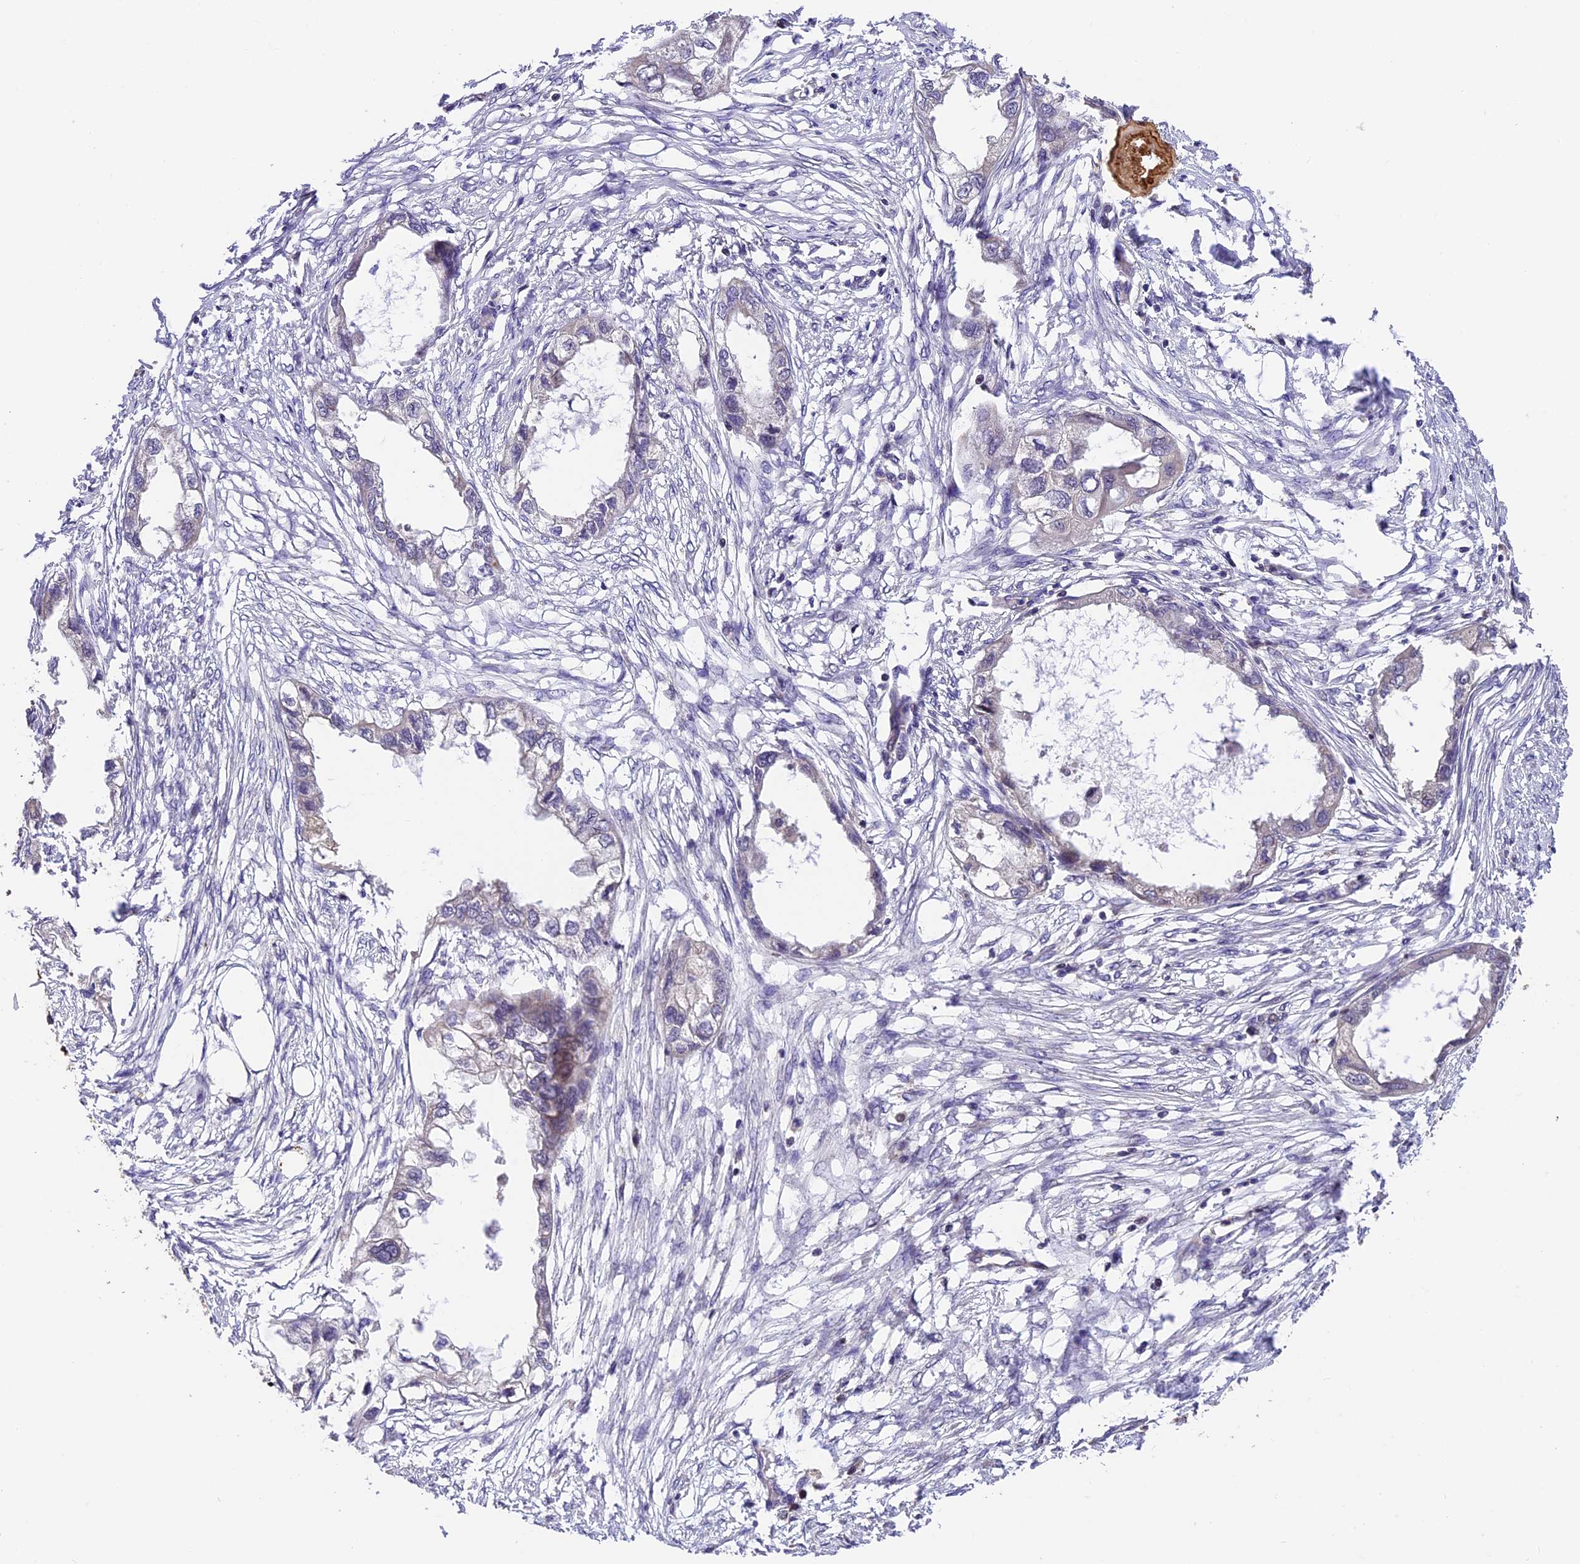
{"staining": {"intensity": "negative", "quantity": "none", "location": "none"}, "tissue": "endometrial cancer", "cell_type": "Tumor cells", "image_type": "cancer", "snomed": [{"axis": "morphology", "description": "Adenocarcinoma, NOS"}, {"axis": "morphology", "description": "Adenocarcinoma, metastatic, NOS"}, {"axis": "topography", "description": "Adipose tissue"}, {"axis": "topography", "description": "Endometrium"}], "caption": "The micrograph demonstrates no staining of tumor cells in metastatic adenocarcinoma (endometrial). (Brightfield microscopy of DAB (3,3'-diaminobenzidine) immunohistochemistry (IHC) at high magnification).", "gene": "DGKH", "patient": {"sex": "female", "age": 67}}